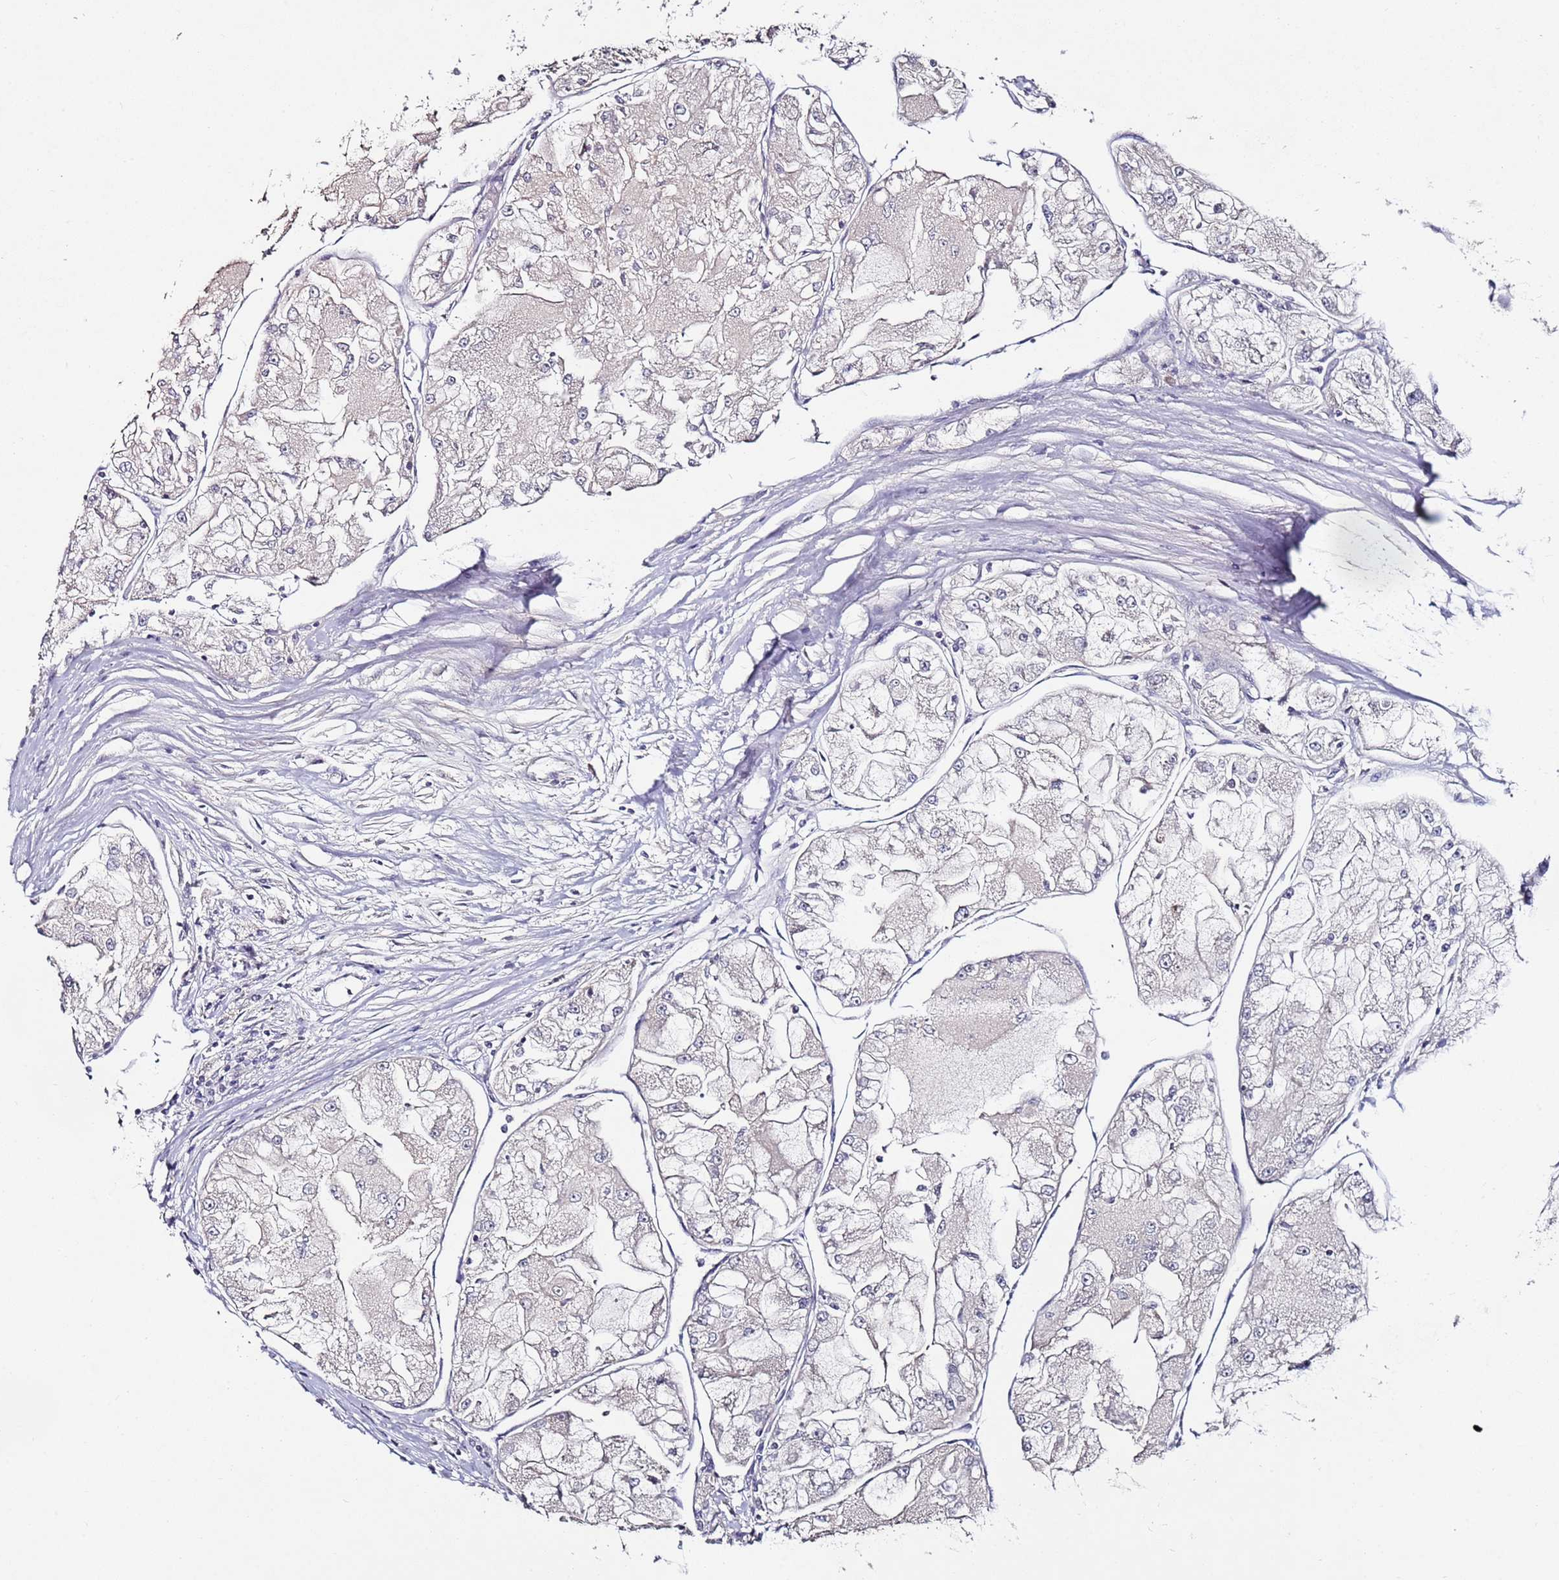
{"staining": {"intensity": "negative", "quantity": "none", "location": "none"}, "tissue": "renal cancer", "cell_type": "Tumor cells", "image_type": "cancer", "snomed": [{"axis": "morphology", "description": "Adenocarcinoma, NOS"}, {"axis": "topography", "description": "Kidney"}], "caption": "This is a photomicrograph of IHC staining of renal adenocarcinoma, which shows no expression in tumor cells.", "gene": "LACC1", "patient": {"sex": "female", "age": 72}}